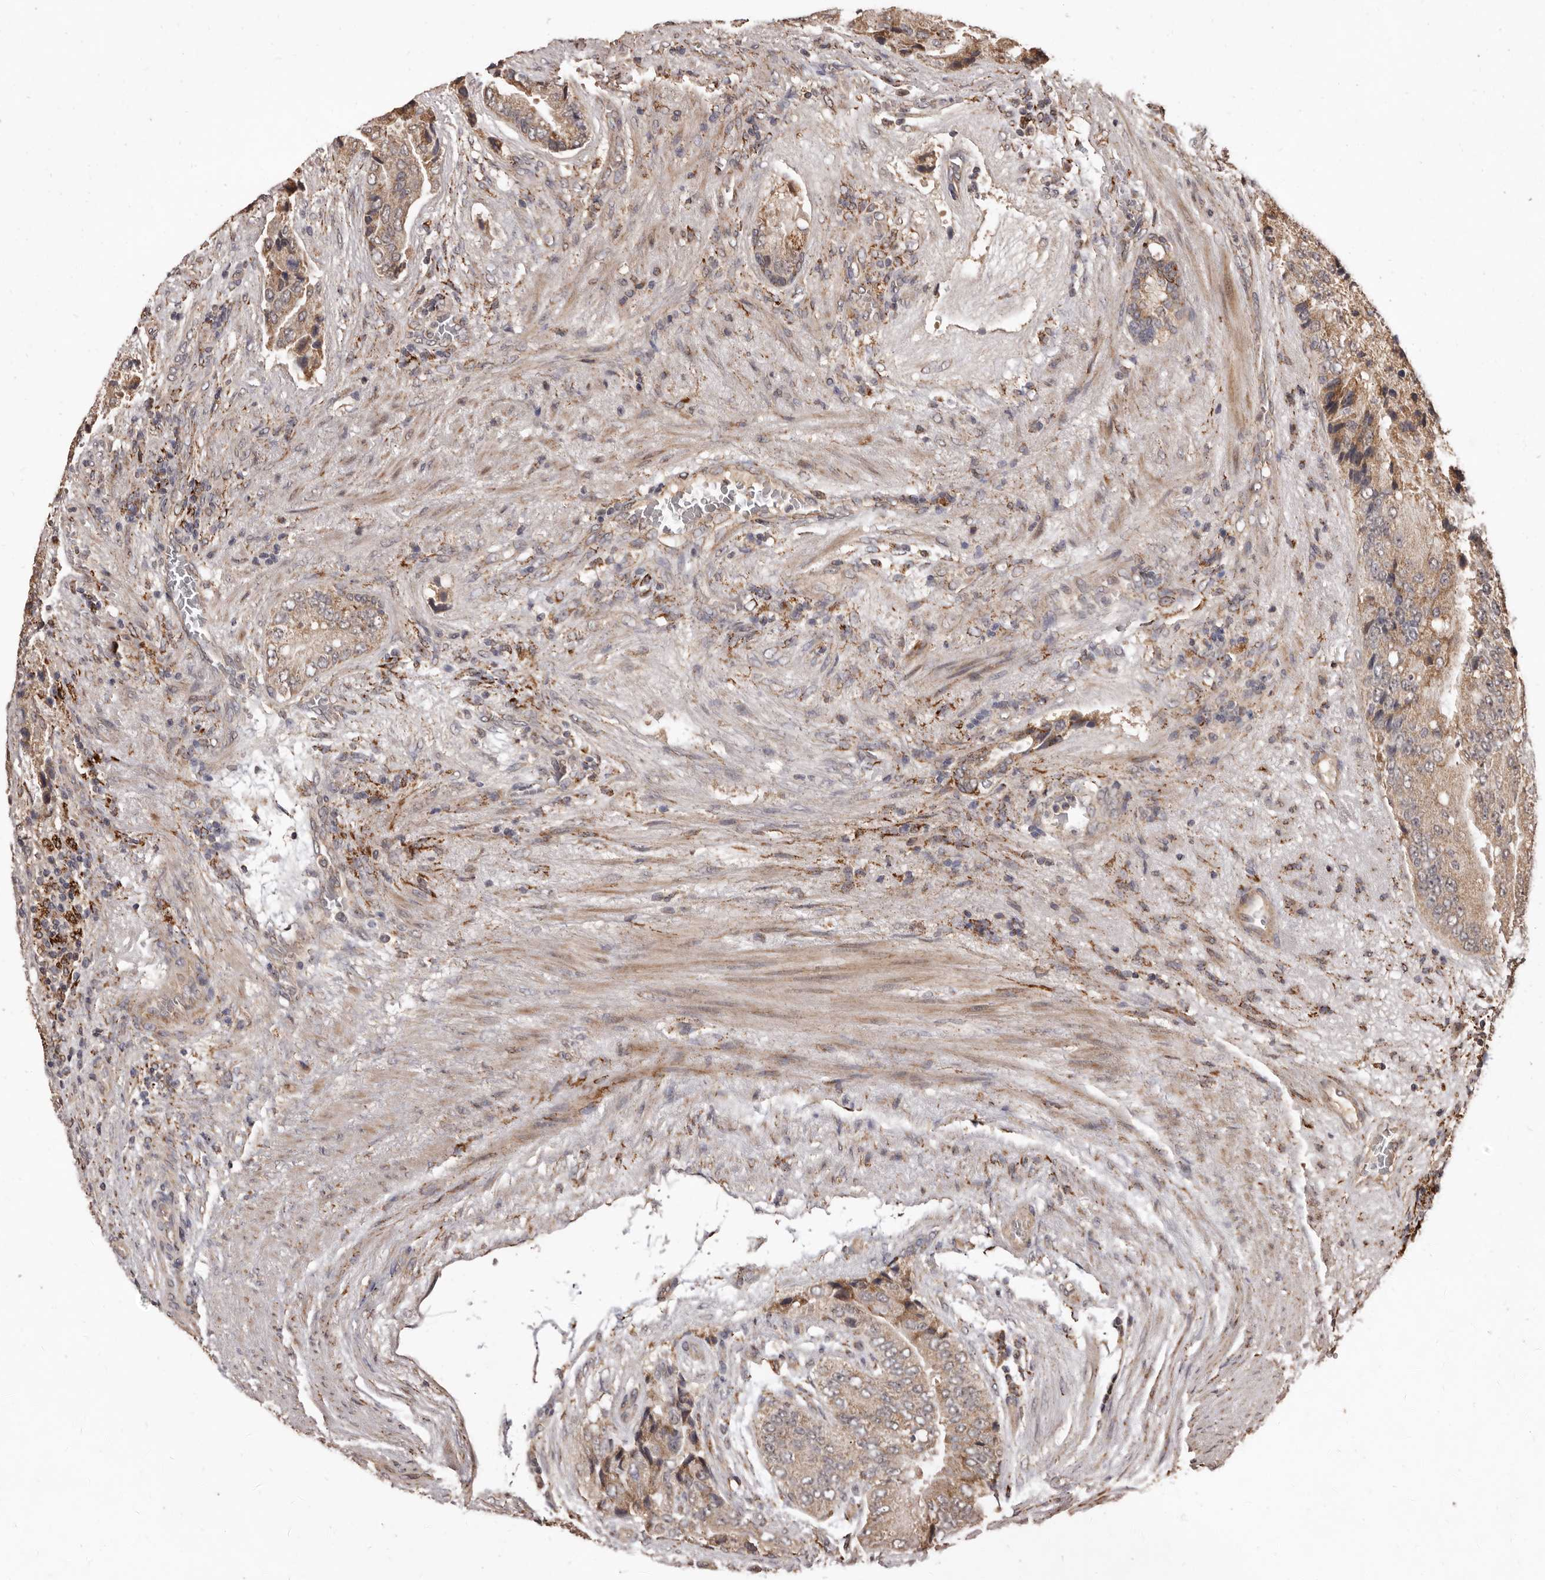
{"staining": {"intensity": "moderate", "quantity": "<25%", "location": "cytoplasmic/membranous"}, "tissue": "prostate cancer", "cell_type": "Tumor cells", "image_type": "cancer", "snomed": [{"axis": "morphology", "description": "Adenocarcinoma, High grade"}, {"axis": "topography", "description": "Prostate"}], "caption": "Protein staining by IHC displays moderate cytoplasmic/membranous staining in approximately <25% of tumor cells in high-grade adenocarcinoma (prostate). (DAB IHC with brightfield microscopy, high magnification).", "gene": "AKAP7", "patient": {"sex": "male", "age": 70}}